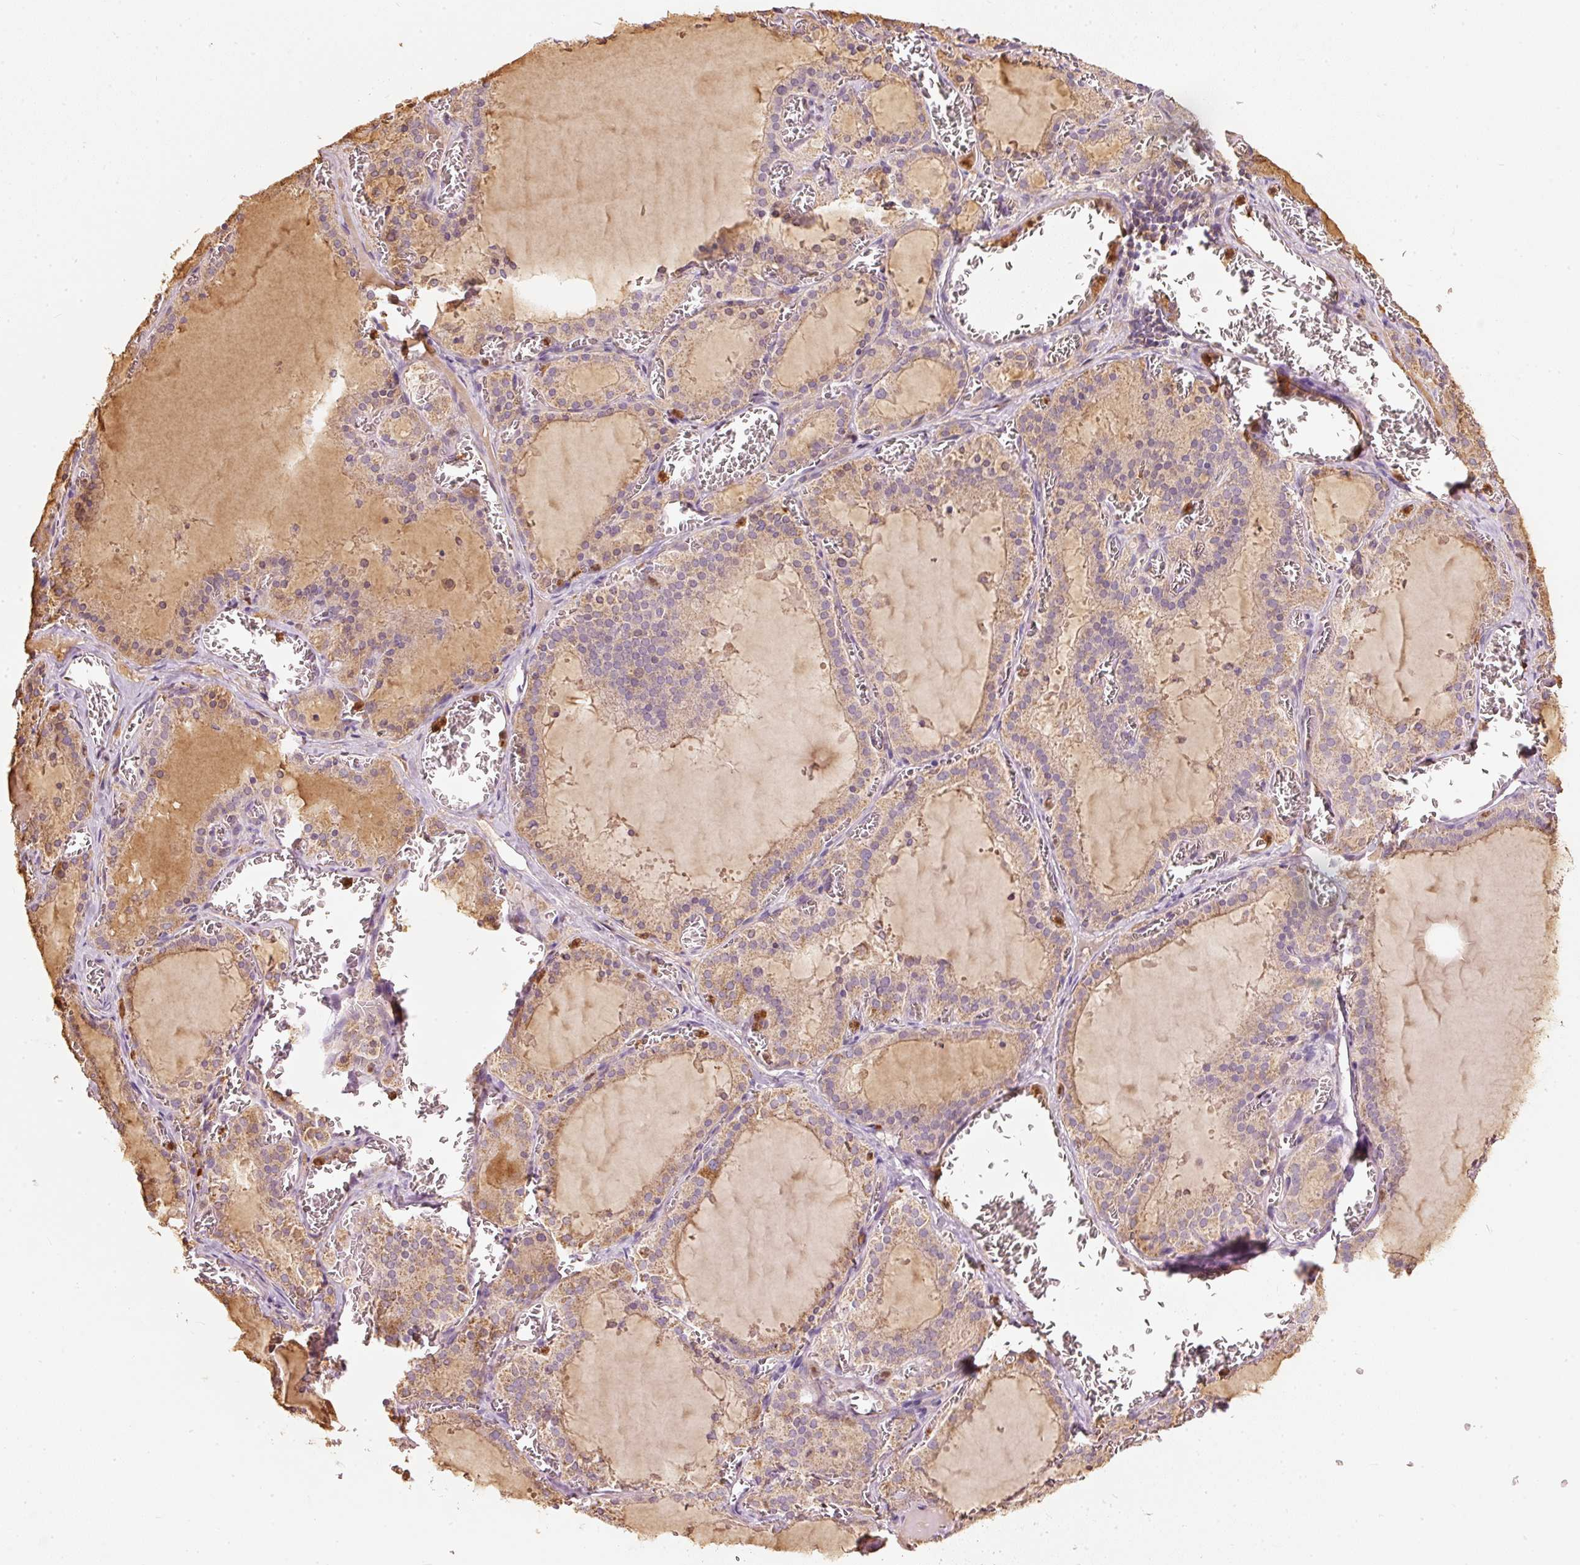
{"staining": {"intensity": "moderate", "quantity": ">75%", "location": "cytoplasmic/membranous"}, "tissue": "thyroid gland", "cell_type": "Glandular cells", "image_type": "normal", "snomed": [{"axis": "morphology", "description": "Normal tissue, NOS"}, {"axis": "topography", "description": "Thyroid gland"}], "caption": "Human thyroid gland stained for a protein (brown) shows moderate cytoplasmic/membranous positive positivity in approximately >75% of glandular cells.", "gene": "PSENEN", "patient": {"sex": "female", "age": 30}}